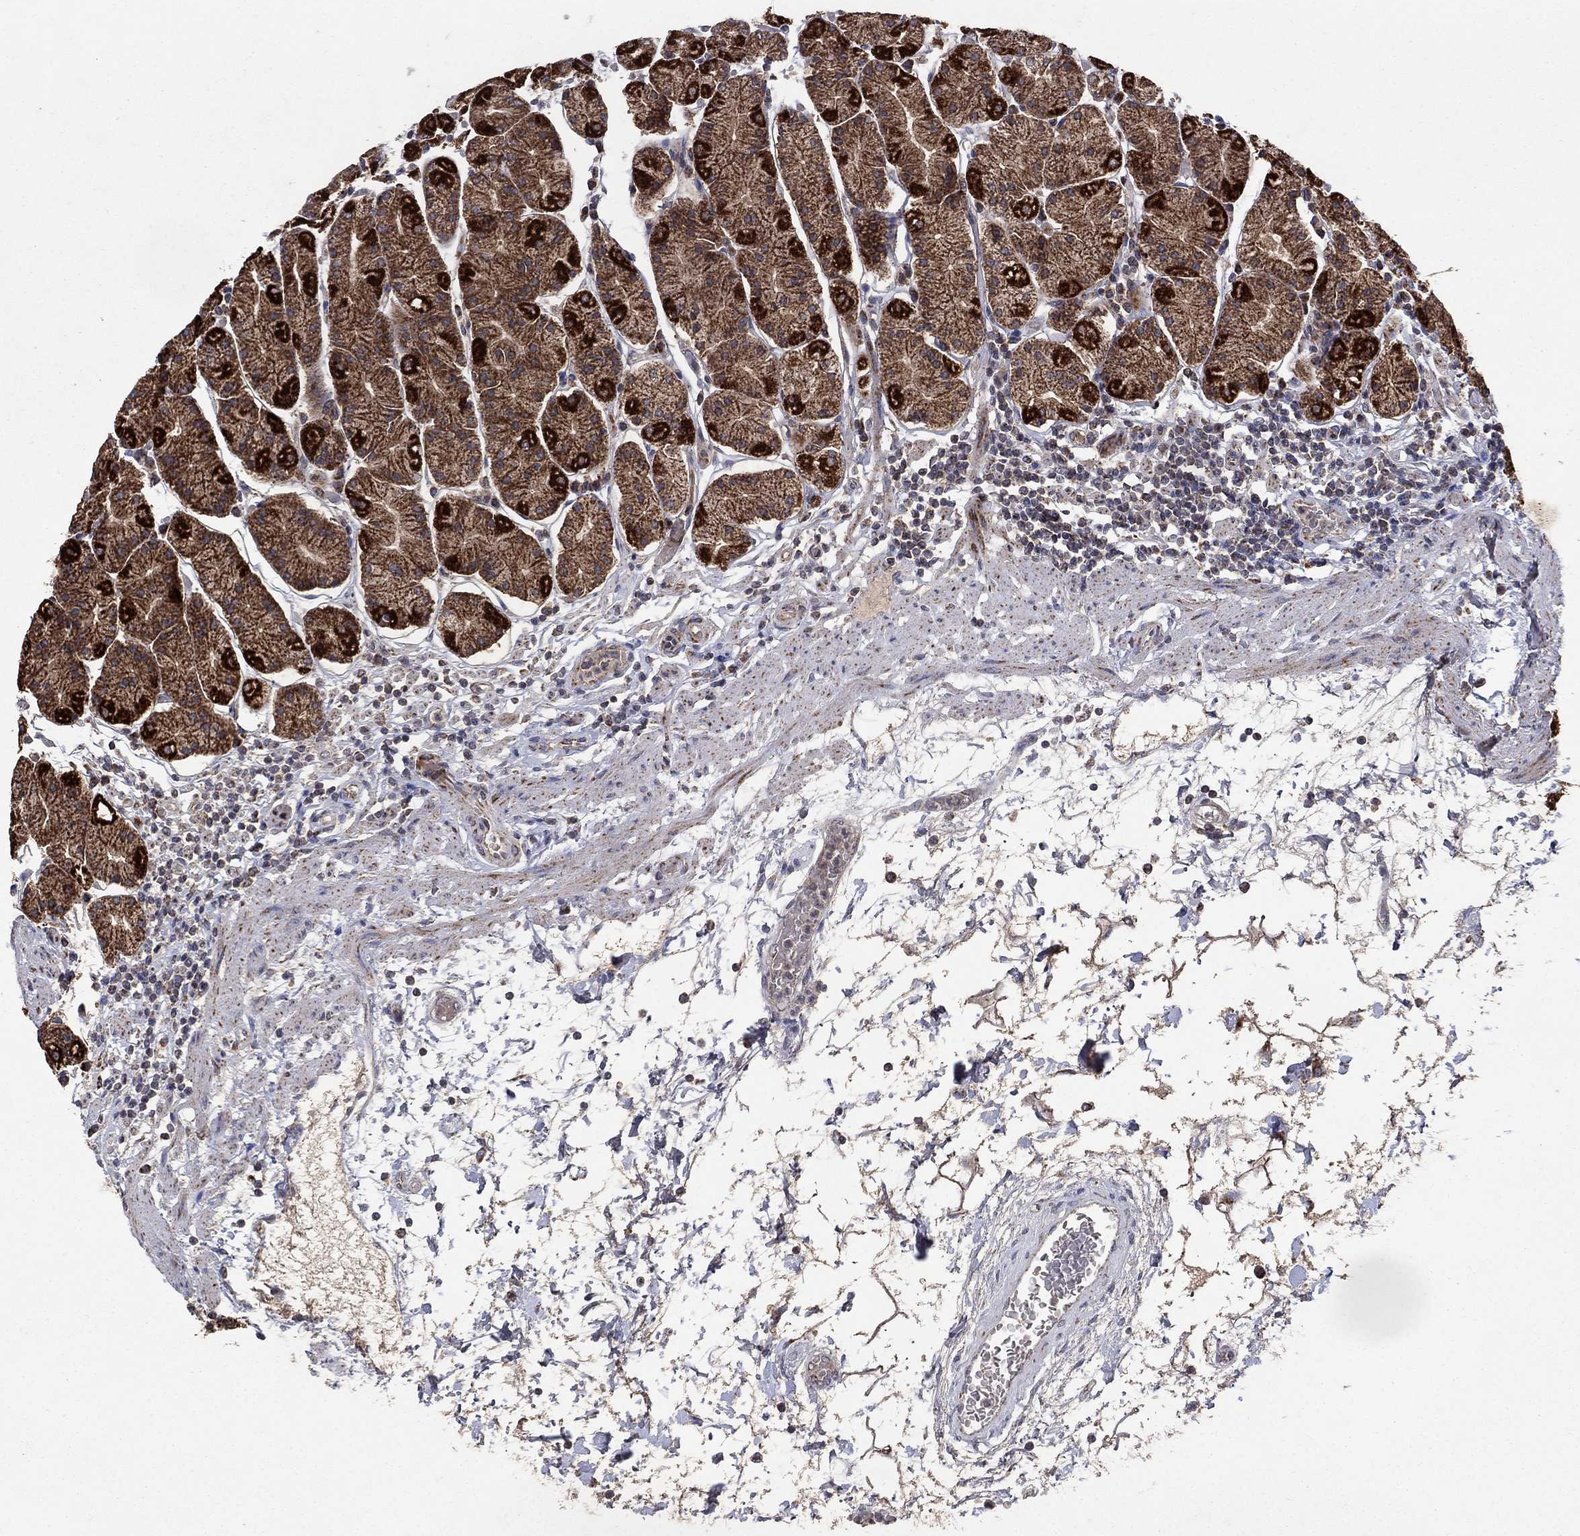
{"staining": {"intensity": "strong", "quantity": "25%-75%", "location": "cytoplasmic/membranous"}, "tissue": "stomach", "cell_type": "Glandular cells", "image_type": "normal", "snomed": [{"axis": "morphology", "description": "Normal tissue, NOS"}, {"axis": "topography", "description": "Stomach"}], "caption": "The histopathology image exhibits staining of benign stomach, revealing strong cytoplasmic/membranous protein expression (brown color) within glandular cells. (Brightfield microscopy of DAB IHC at high magnification).", "gene": "DPH1", "patient": {"sex": "male", "age": 54}}